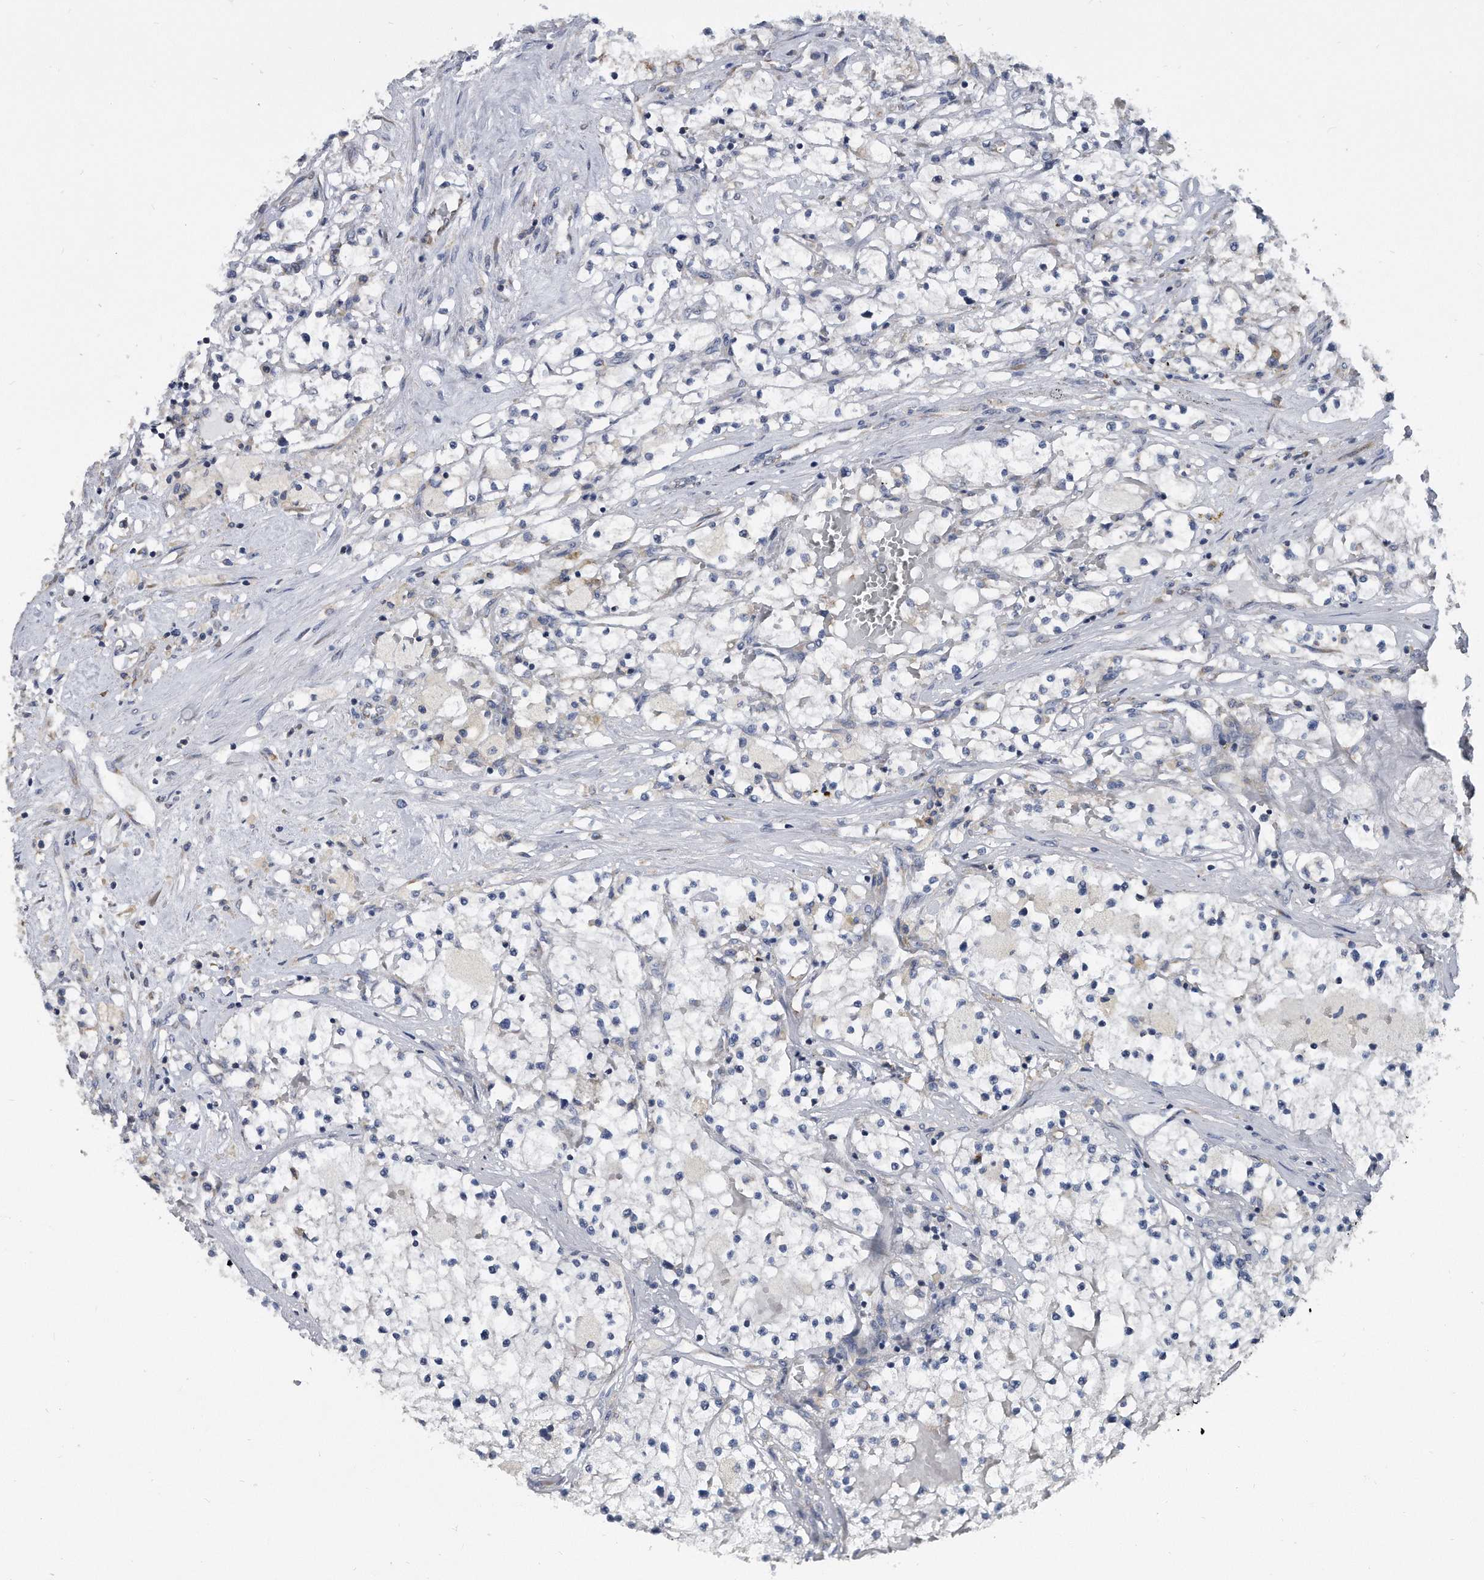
{"staining": {"intensity": "negative", "quantity": "none", "location": "none"}, "tissue": "renal cancer", "cell_type": "Tumor cells", "image_type": "cancer", "snomed": [{"axis": "morphology", "description": "Normal tissue, NOS"}, {"axis": "morphology", "description": "Adenocarcinoma, NOS"}, {"axis": "topography", "description": "Kidney"}], "caption": "This image is of renal cancer (adenocarcinoma) stained with IHC to label a protein in brown with the nuclei are counter-stained blue. There is no staining in tumor cells.", "gene": "CCDC47", "patient": {"sex": "male", "age": 68}}